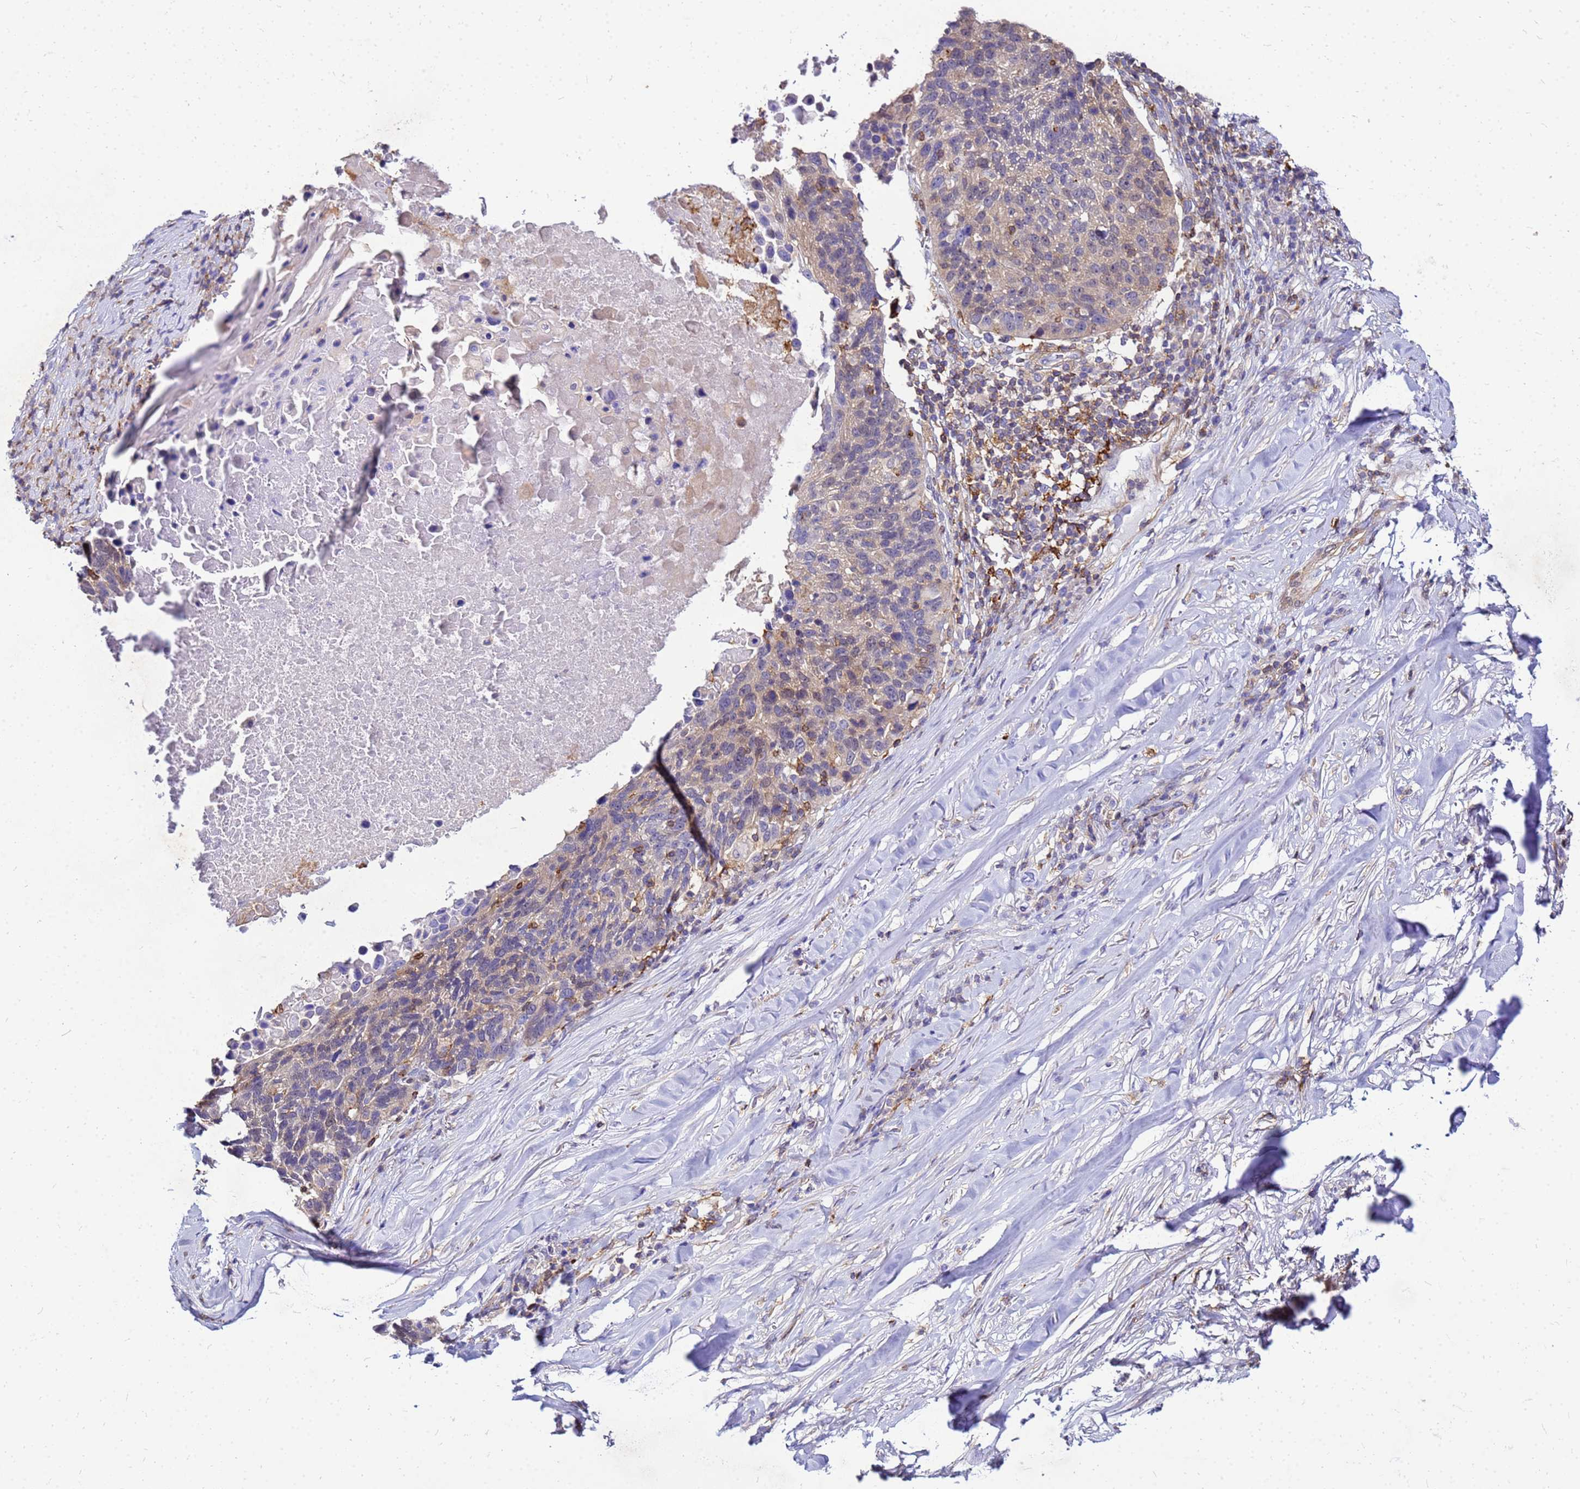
{"staining": {"intensity": "weak", "quantity": "<25%", "location": "cytoplasmic/membranous"}, "tissue": "lung cancer", "cell_type": "Tumor cells", "image_type": "cancer", "snomed": [{"axis": "morphology", "description": "Normal tissue, NOS"}, {"axis": "morphology", "description": "Squamous cell carcinoma, NOS"}, {"axis": "topography", "description": "Lymph node"}, {"axis": "topography", "description": "Lung"}], "caption": "IHC micrograph of lung squamous cell carcinoma stained for a protein (brown), which displays no expression in tumor cells. (DAB (3,3'-diaminobenzidine) immunohistochemistry visualized using brightfield microscopy, high magnification).", "gene": "DBNDD2", "patient": {"sex": "male", "age": 66}}